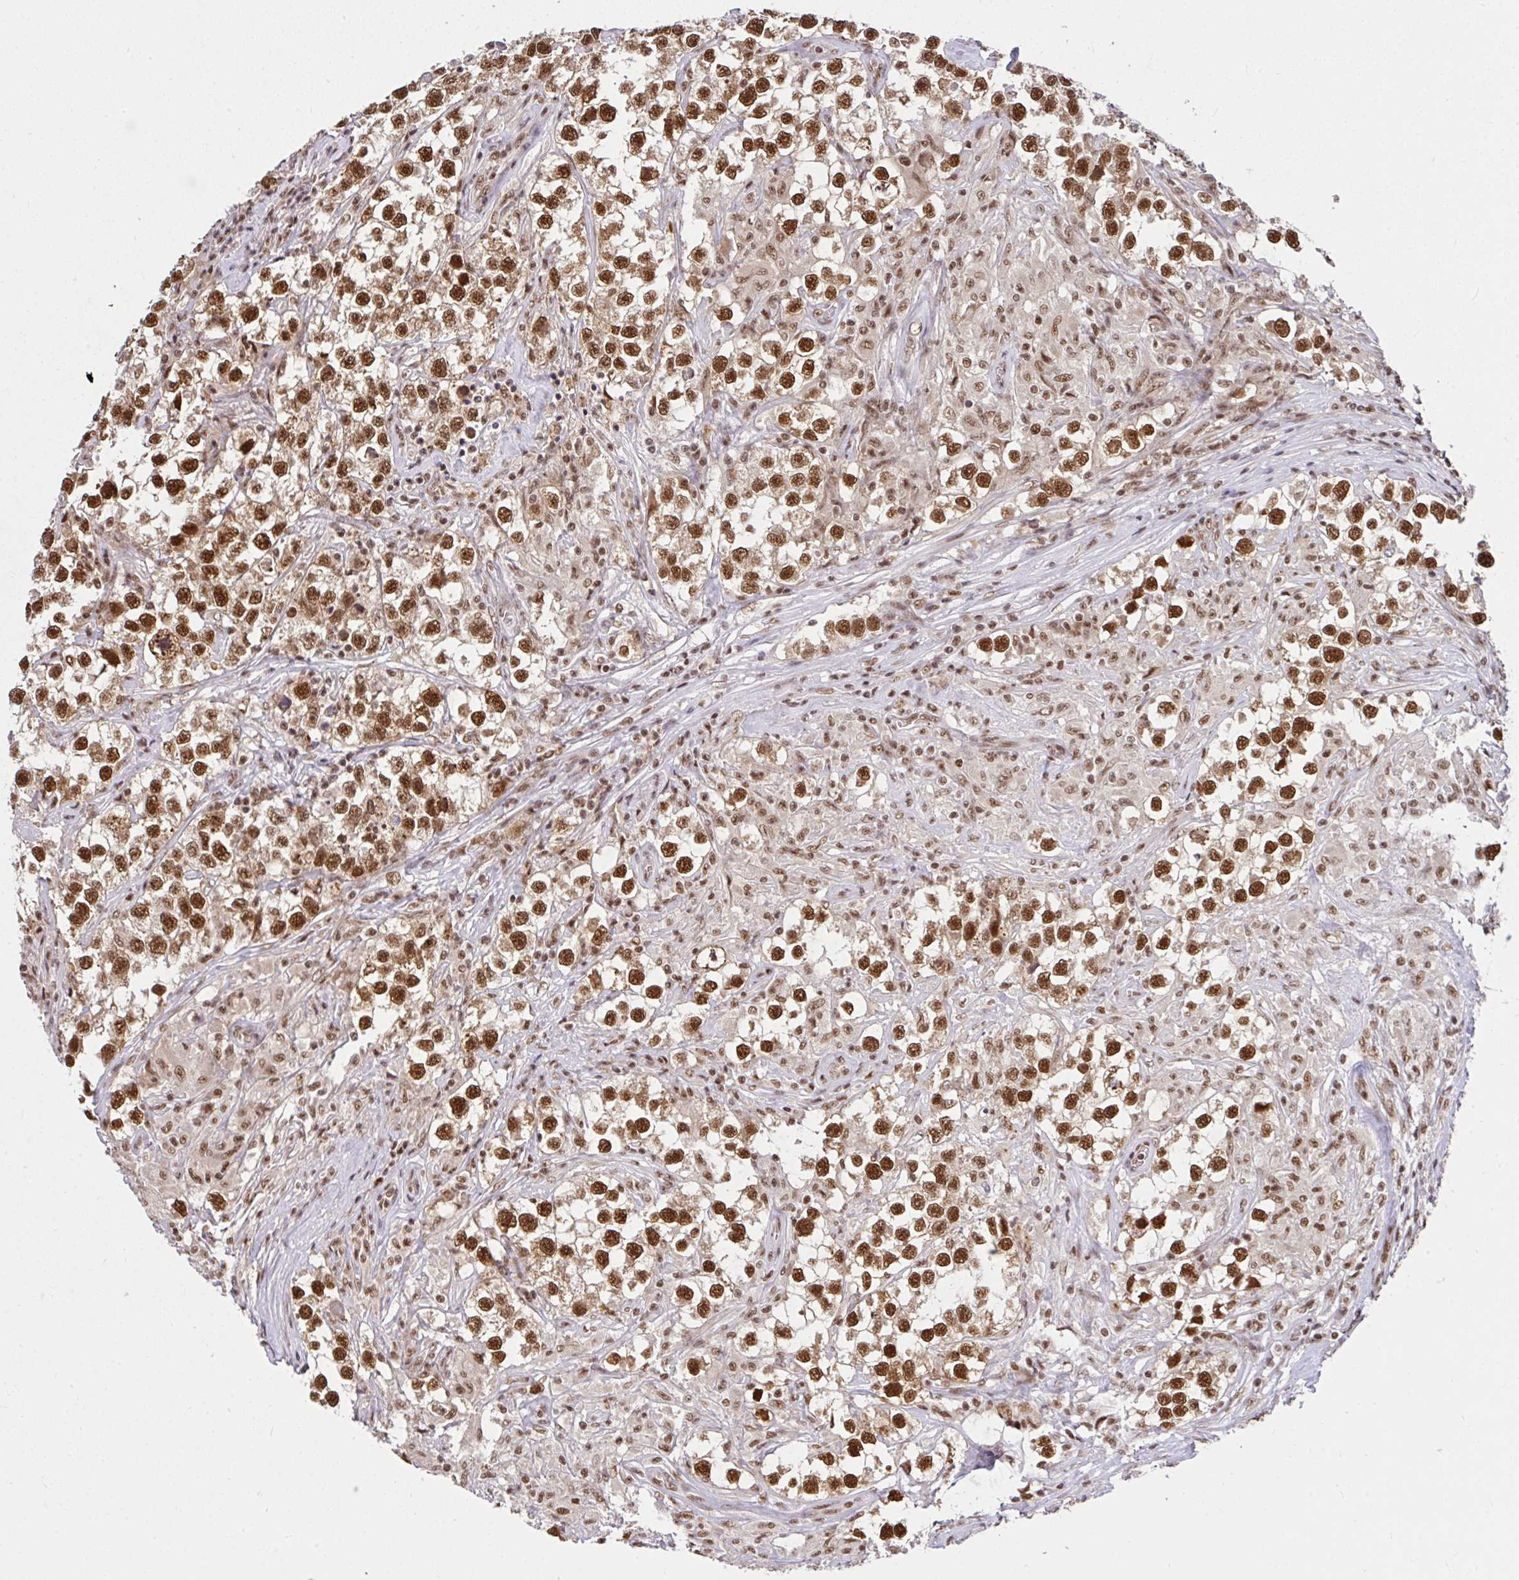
{"staining": {"intensity": "strong", "quantity": ">75%", "location": "nuclear"}, "tissue": "testis cancer", "cell_type": "Tumor cells", "image_type": "cancer", "snomed": [{"axis": "morphology", "description": "Seminoma, NOS"}, {"axis": "topography", "description": "Testis"}], "caption": "Protein expression analysis of human seminoma (testis) reveals strong nuclear positivity in approximately >75% of tumor cells.", "gene": "CCDC12", "patient": {"sex": "male", "age": 46}}